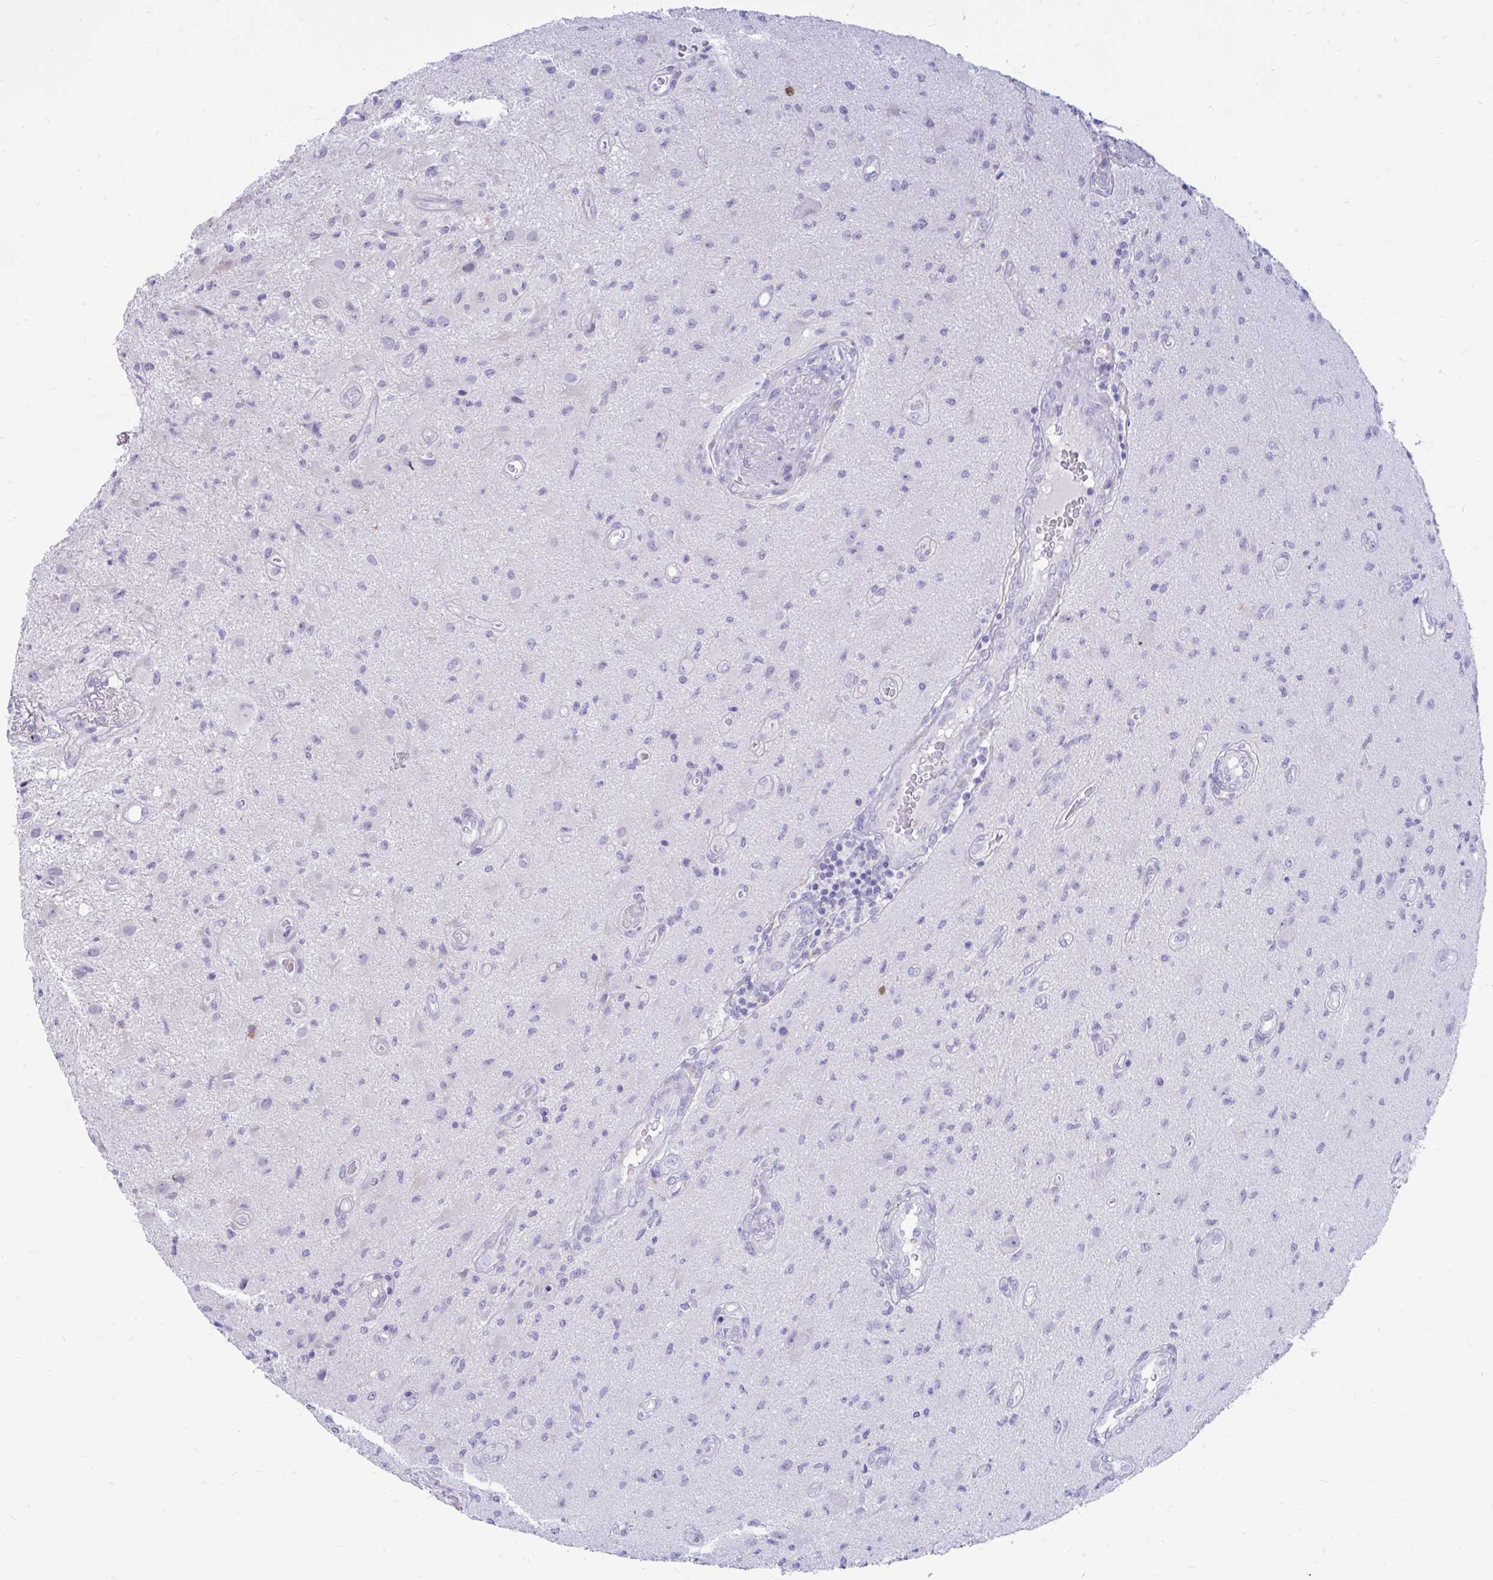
{"staining": {"intensity": "negative", "quantity": "none", "location": "none"}, "tissue": "glioma", "cell_type": "Tumor cells", "image_type": "cancer", "snomed": [{"axis": "morphology", "description": "Glioma, malignant, High grade"}, {"axis": "topography", "description": "Brain"}], "caption": "Immunohistochemistry image of neoplastic tissue: human malignant glioma (high-grade) stained with DAB demonstrates no significant protein expression in tumor cells.", "gene": "IGSF5", "patient": {"sex": "male", "age": 67}}